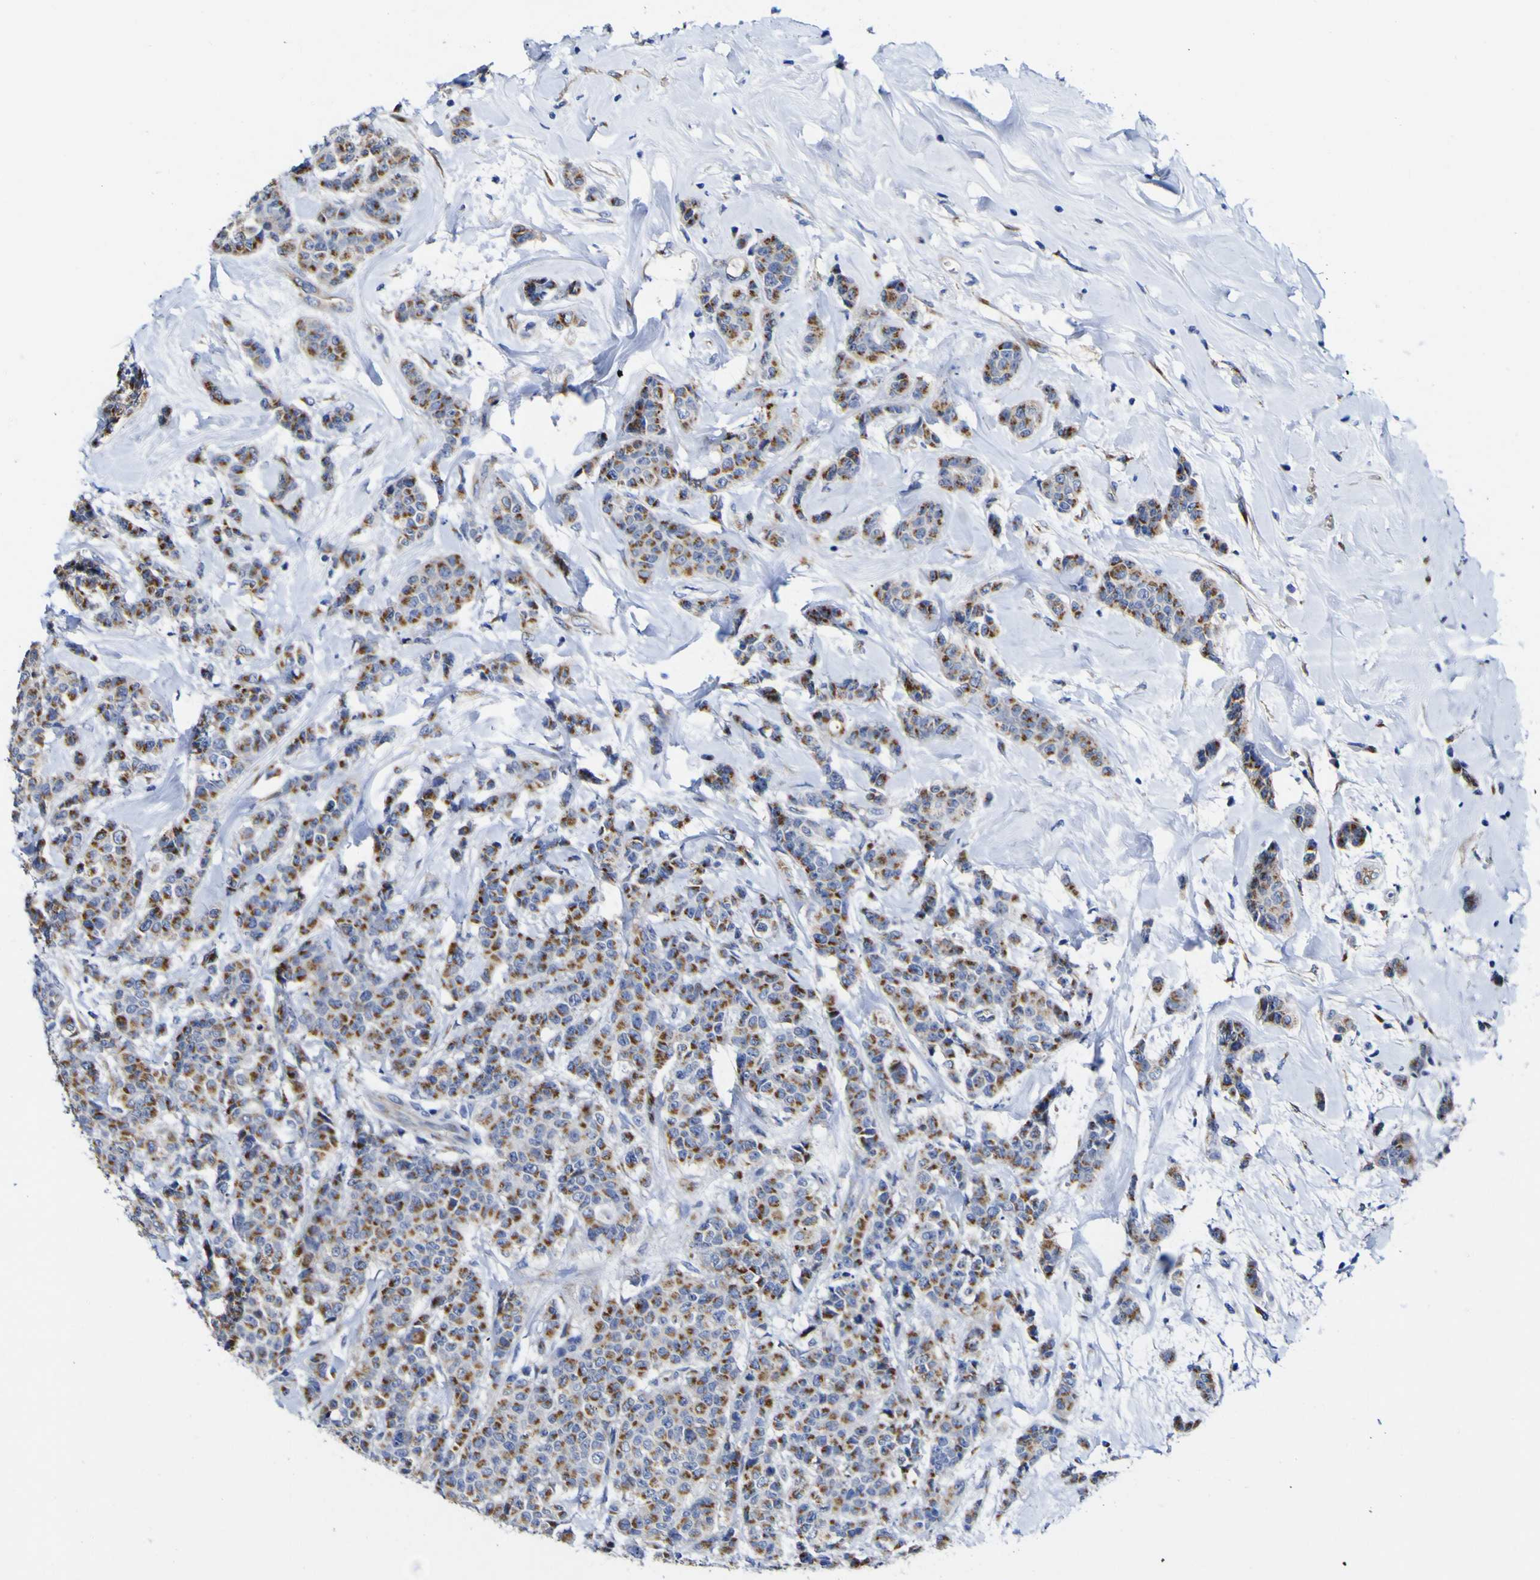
{"staining": {"intensity": "moderate", "quantity": ">75%", "location": "cytoplasmic/membranous"}, "tissue": "breast cancer", "cell_type": "Tumor cells", "image_type": "cancer", "snomed": [{"axis": "morphology", "description": "Normal tissue, NOS"}, {"axis": "morphology", "description": "Duct carcinoma"}, {"axis": "topography", "description": "Breast"}], "caption": "Immunohistochemistry (IHC) staining of breast cancer (invasive ductal carcinoma), which reveals medium levels of moderate cytoplasmic/membranous expression in about >75% of tumor cells indicating moderate cytoplasmic/membranous protein positivity. The staining was performed using DAB (3,3'-diaminobenzidine) (brown) for protein detection and nuclei were counterstained in hematoxylin (blue).", "gene": "GOLM1", "patient": {"sex": "female", "age": 40}}